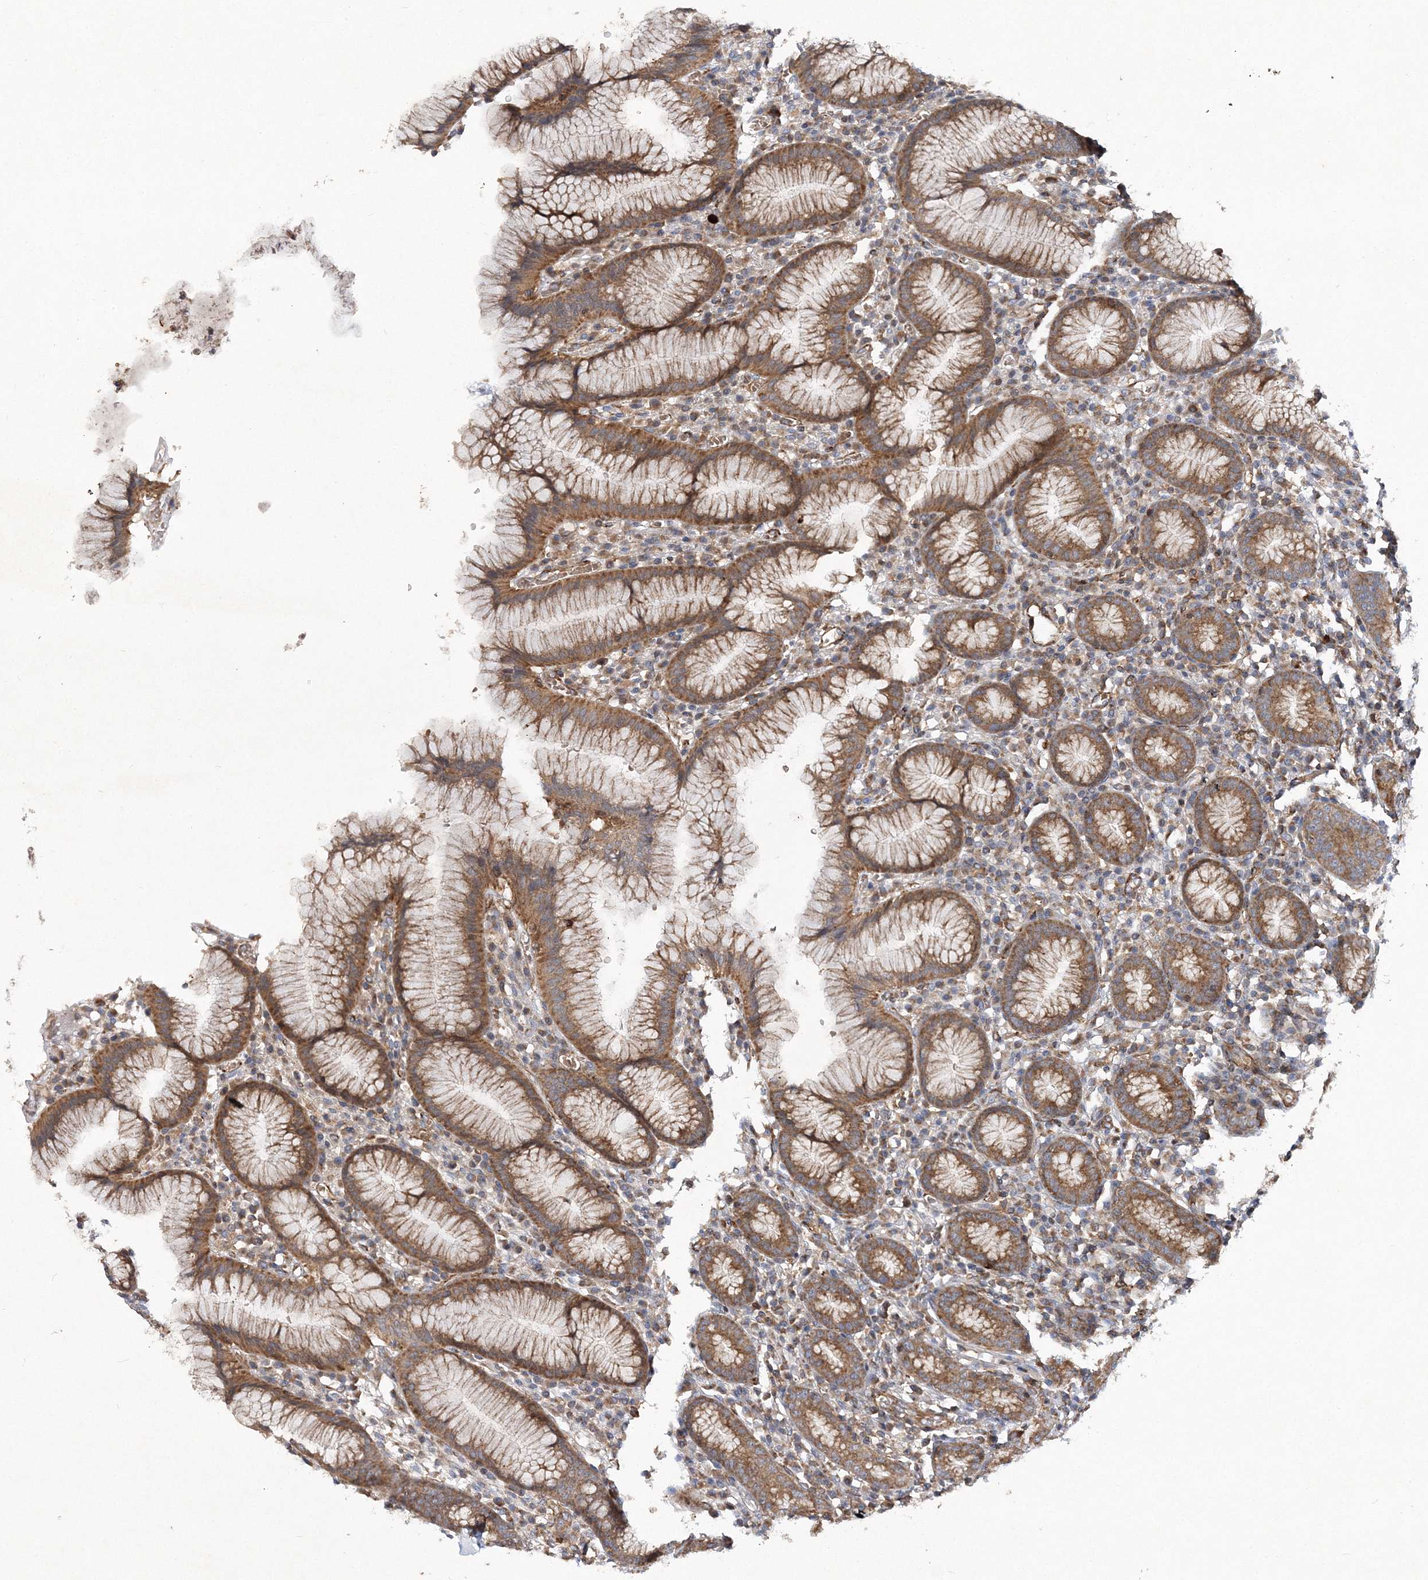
{"staining": {"intensity": "strong", "quantity": ">75%", "location": "cytoplasmic/membranous"}, "tissue": "stomach", "cell_type": "Glandular cells", "image_type": "normal", "snomed": [{"axis": "morphology", "description": "Normal tissue, NOS"}, {"axis": "topography", "description": "Stomach"}], "caption": "There is high levels of strong cytoplasmic/membranous positivity in glandular cells of unremarkable stomach, as demonstrated by immunohistochemical staining (brown color).", "gene": "DNAJC13", "patient": {"sex": "male", "age": 55}}